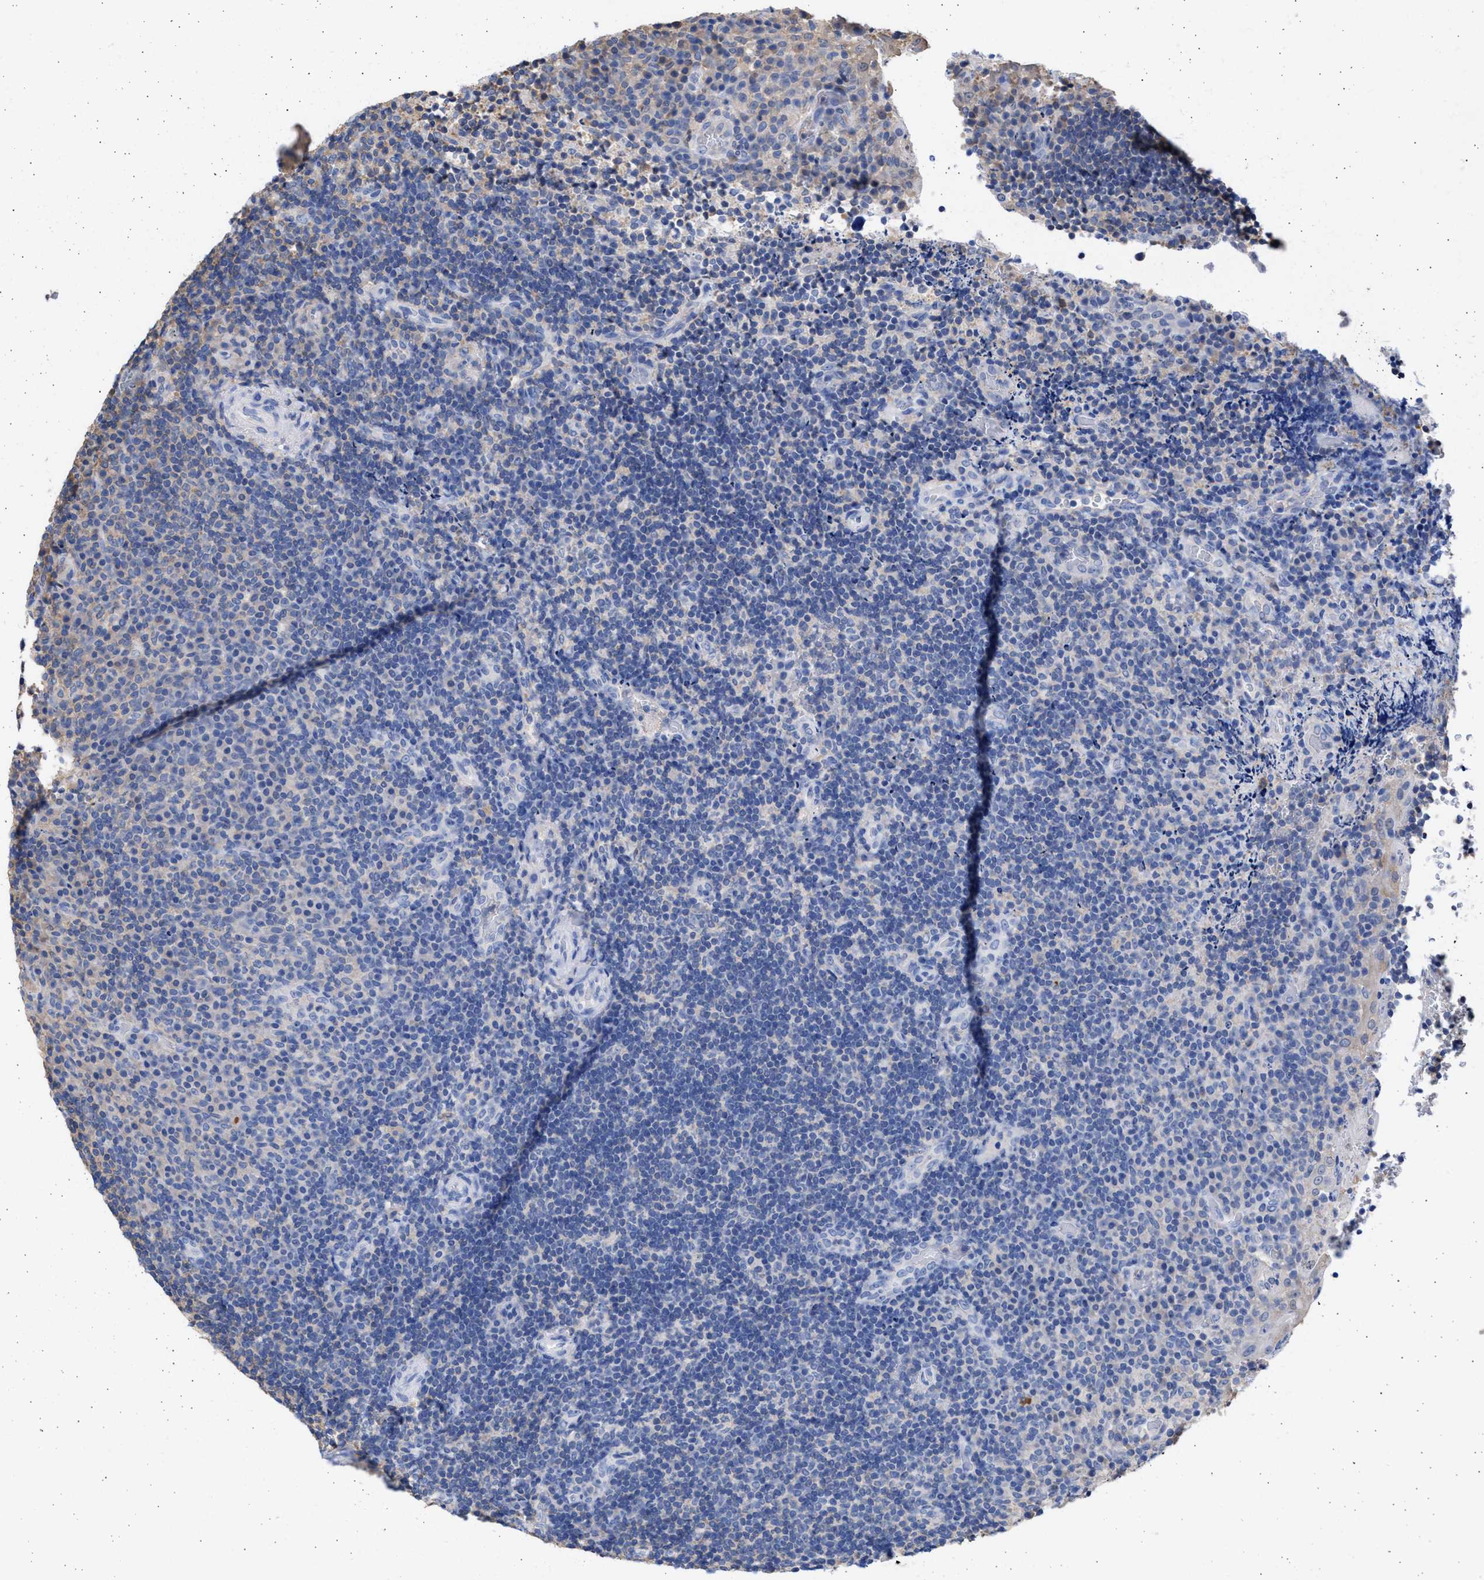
{"staining": {"intensity": "negative", "quantity": "none", "location": "none"}, "tissue": "lymphoma", "cell_type": "Tumor cells", "image_type": "cancer", "snomed": [{"axis": "morphology", "description": "Malignant lymphoma, non-Hodgkin's type, High grade"}, {"axis": "topography", "description": "Tonsil"}], "caption": "A high-resolution image shows immunohistochemistry (IHC) staining of lymphoma, which displays no significant expression in tumor cells.", "gene": "ALDOC", "patient": {"sex": "female", "age": 36}}